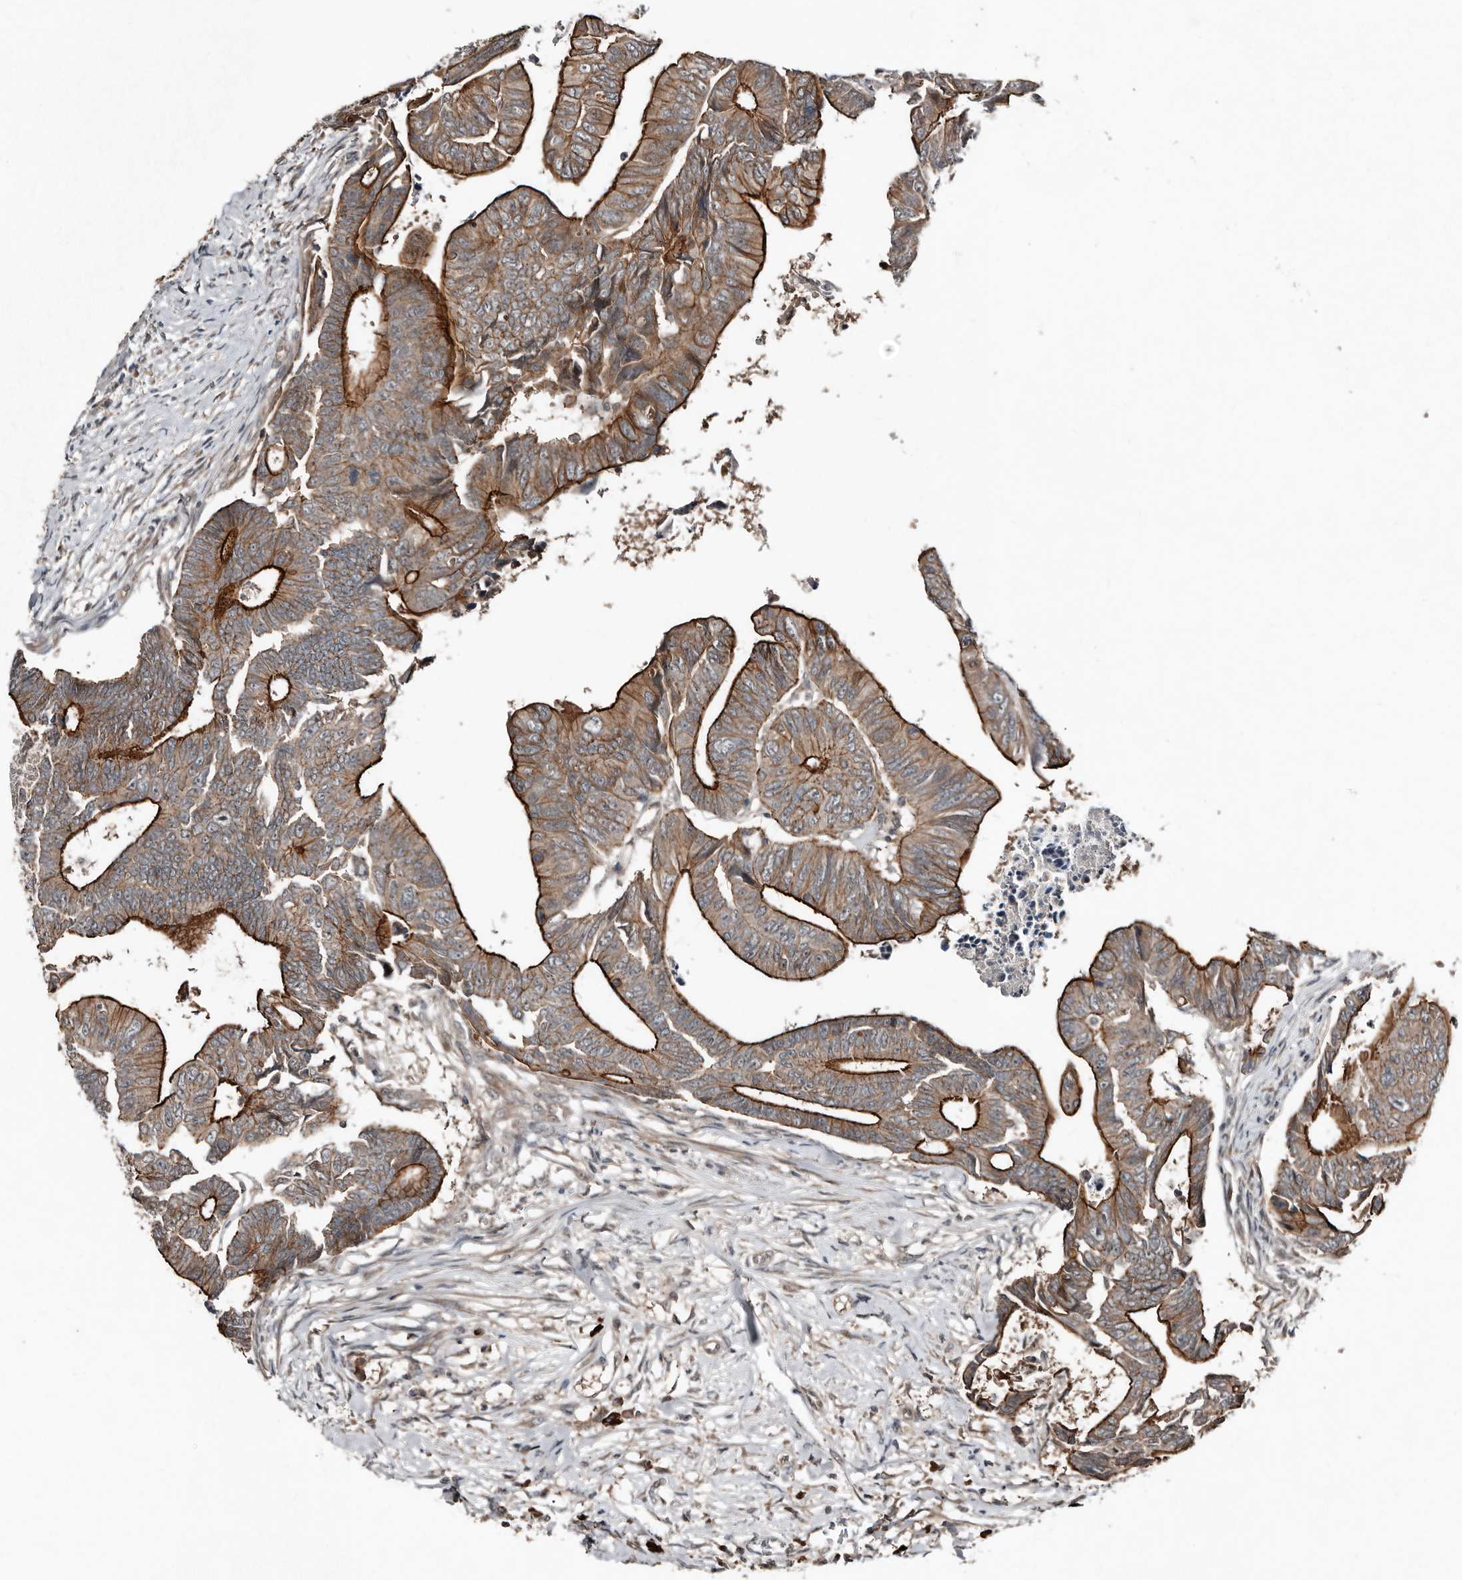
{"staining": {"intensity": "strong", "quantity": ">75%", "location": "cytoplasmic/membranous"}, "tissue": "colorectal cancer", "cell_type": "Tumor cells", "image_type": "cancer", "snomed": [{"axis": "morphology", "description": "Adenocarcinoma, NOS"}, {"axis": "topography", "description": "Rectum"}], "caption": "High-power microscopy captured an immunohistochemistry image of colorectal cancer (adenocarcinoma), revealing strong cytoplasmic/membranous positivity in approximately >75% of tumor cells. (DAB IHC with brightfield microscopy, high magnification).", "gene": "TEAD3", "patient": {"sex": "female", "age": 65}}